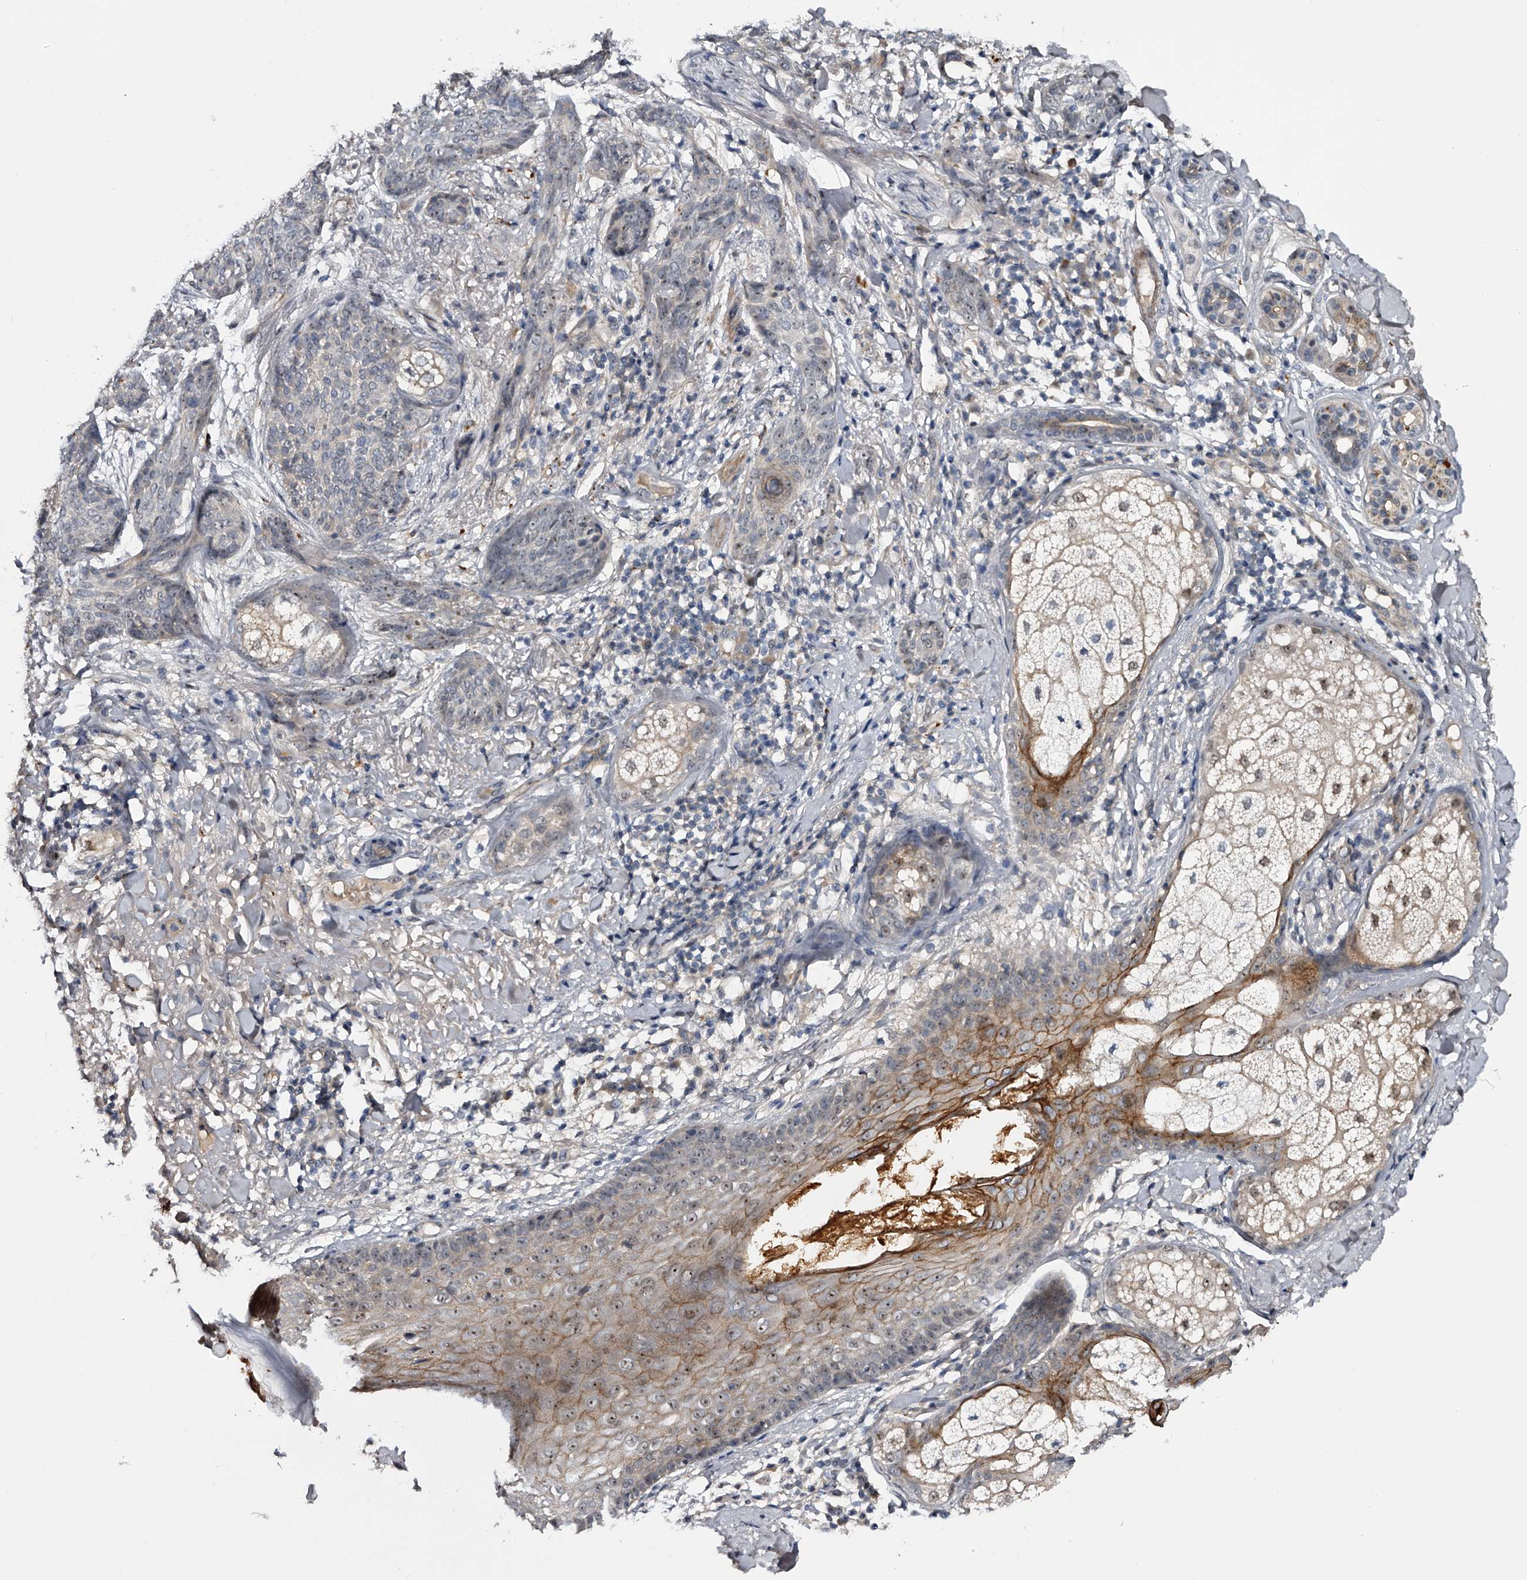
{"staining": {"intensity": "weak", "quantity": "25%-75%", "location": "nuclear"}, "tissue": "skin cancer", "cell_type": "Tumor cells", "image_type": "cancer", "snomed": [{"axis": "morphology", "description": "Basal cell carcinoma"}, {"axis": "topography", "description": "Skin"}], "caption": "Weak nuclear protein expression is identified in about 25%-75% of tumor cells in skin cancer.", "gene": "MDN1", "patient": {"sex": "male", "age": 85}}